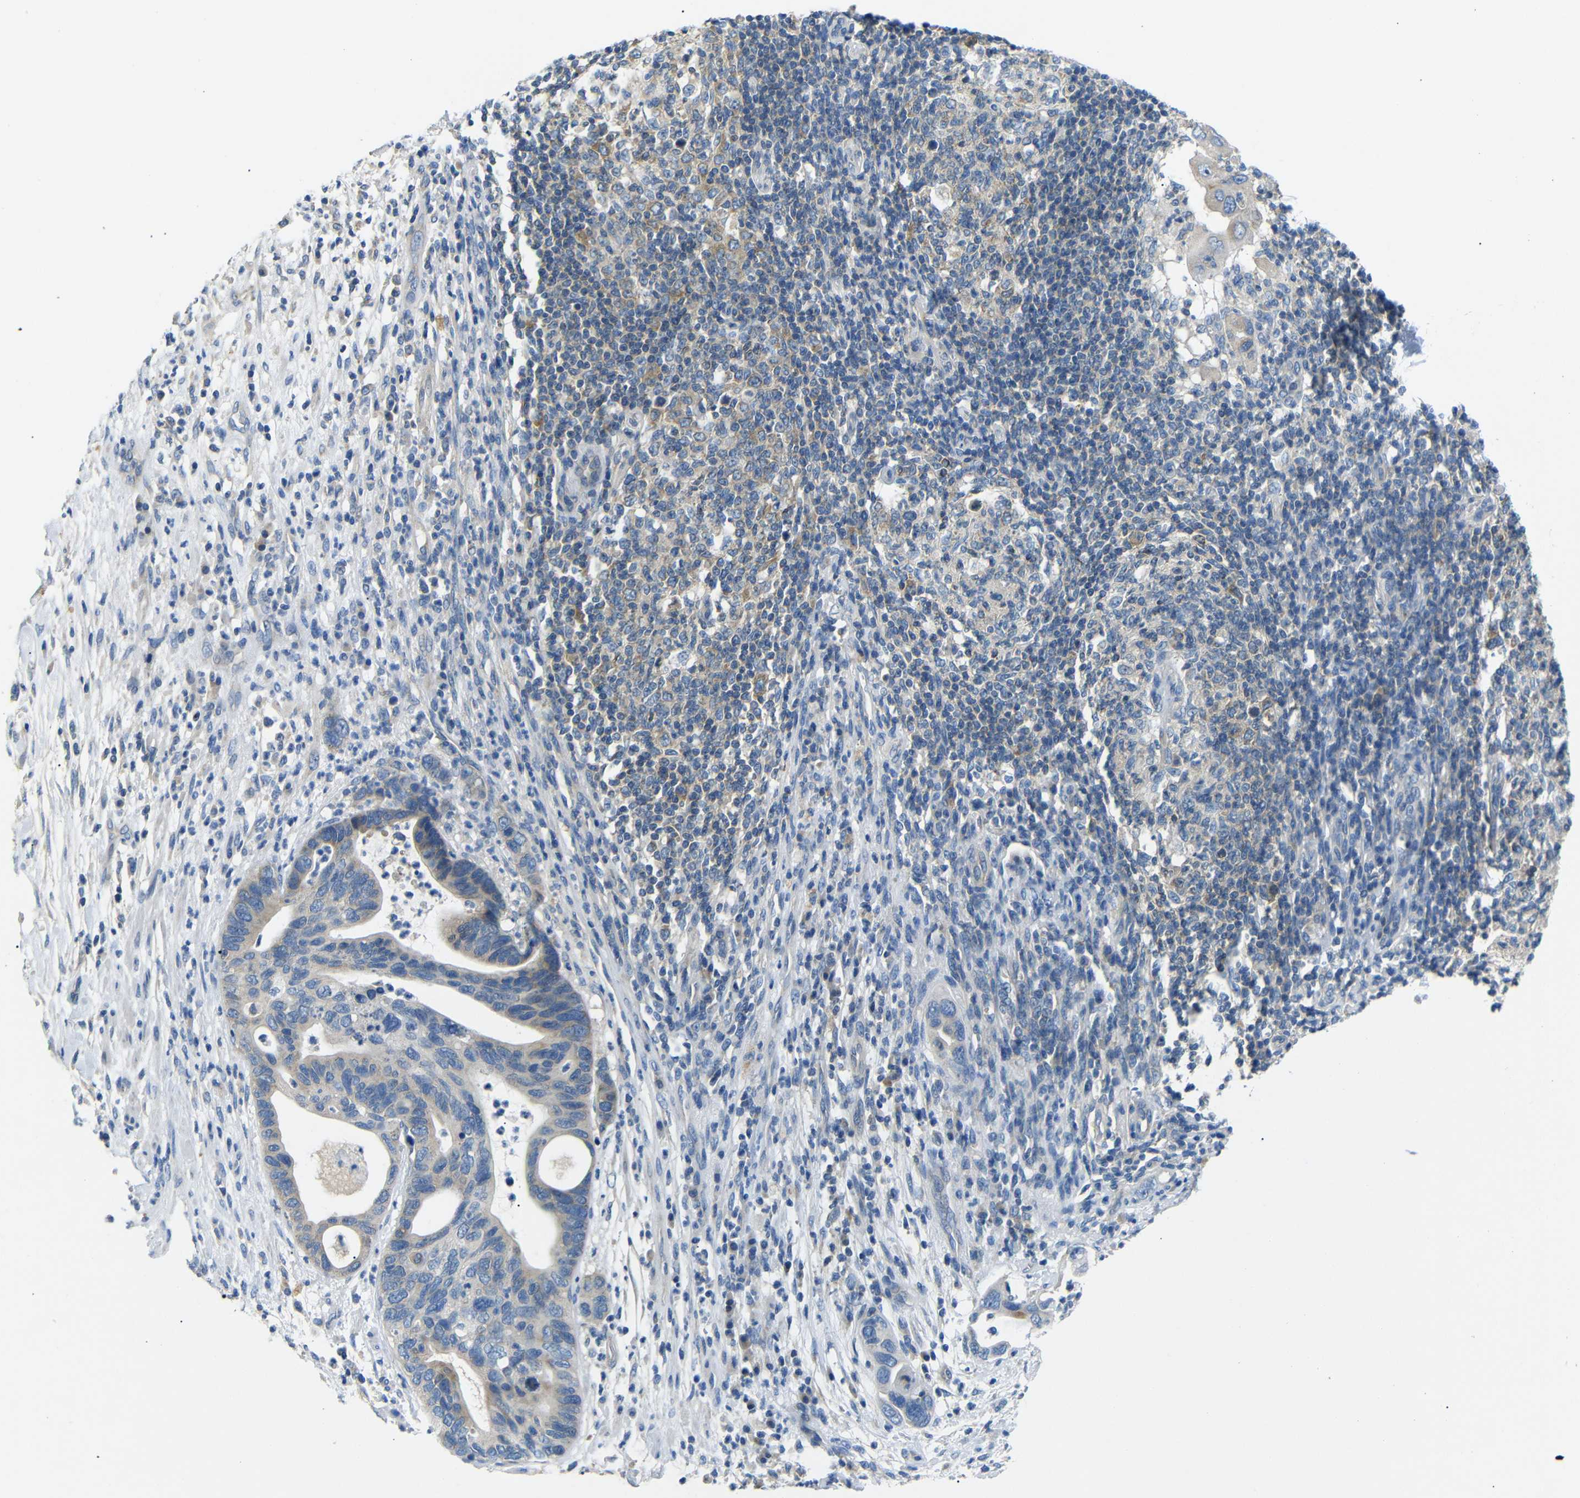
{"staining": {"intensity": "weak", "quantity": ">75%", "location": "cytoplasmic/membranous"}, "tissue": "pancreatic cancer", "cell_type": "Tumor cells", "image_type": "cancer", "snomed": [{"axis": "morphology", "description": "Adenocarcinoma, NOS"}, {"axis": "topography", "description": "Pancreas"}], "caption": "High-magnification brightfield microscopy of pancreatic cancer stained with DAB (brown) and counterstained with hematoxylin (blue). tumor cells exhibit weak cytoplasmic/membranous expression is identified in approximately>75% of cells.", "gene": "DCP1A", "patient": {"sex": "female", "age": 71}}